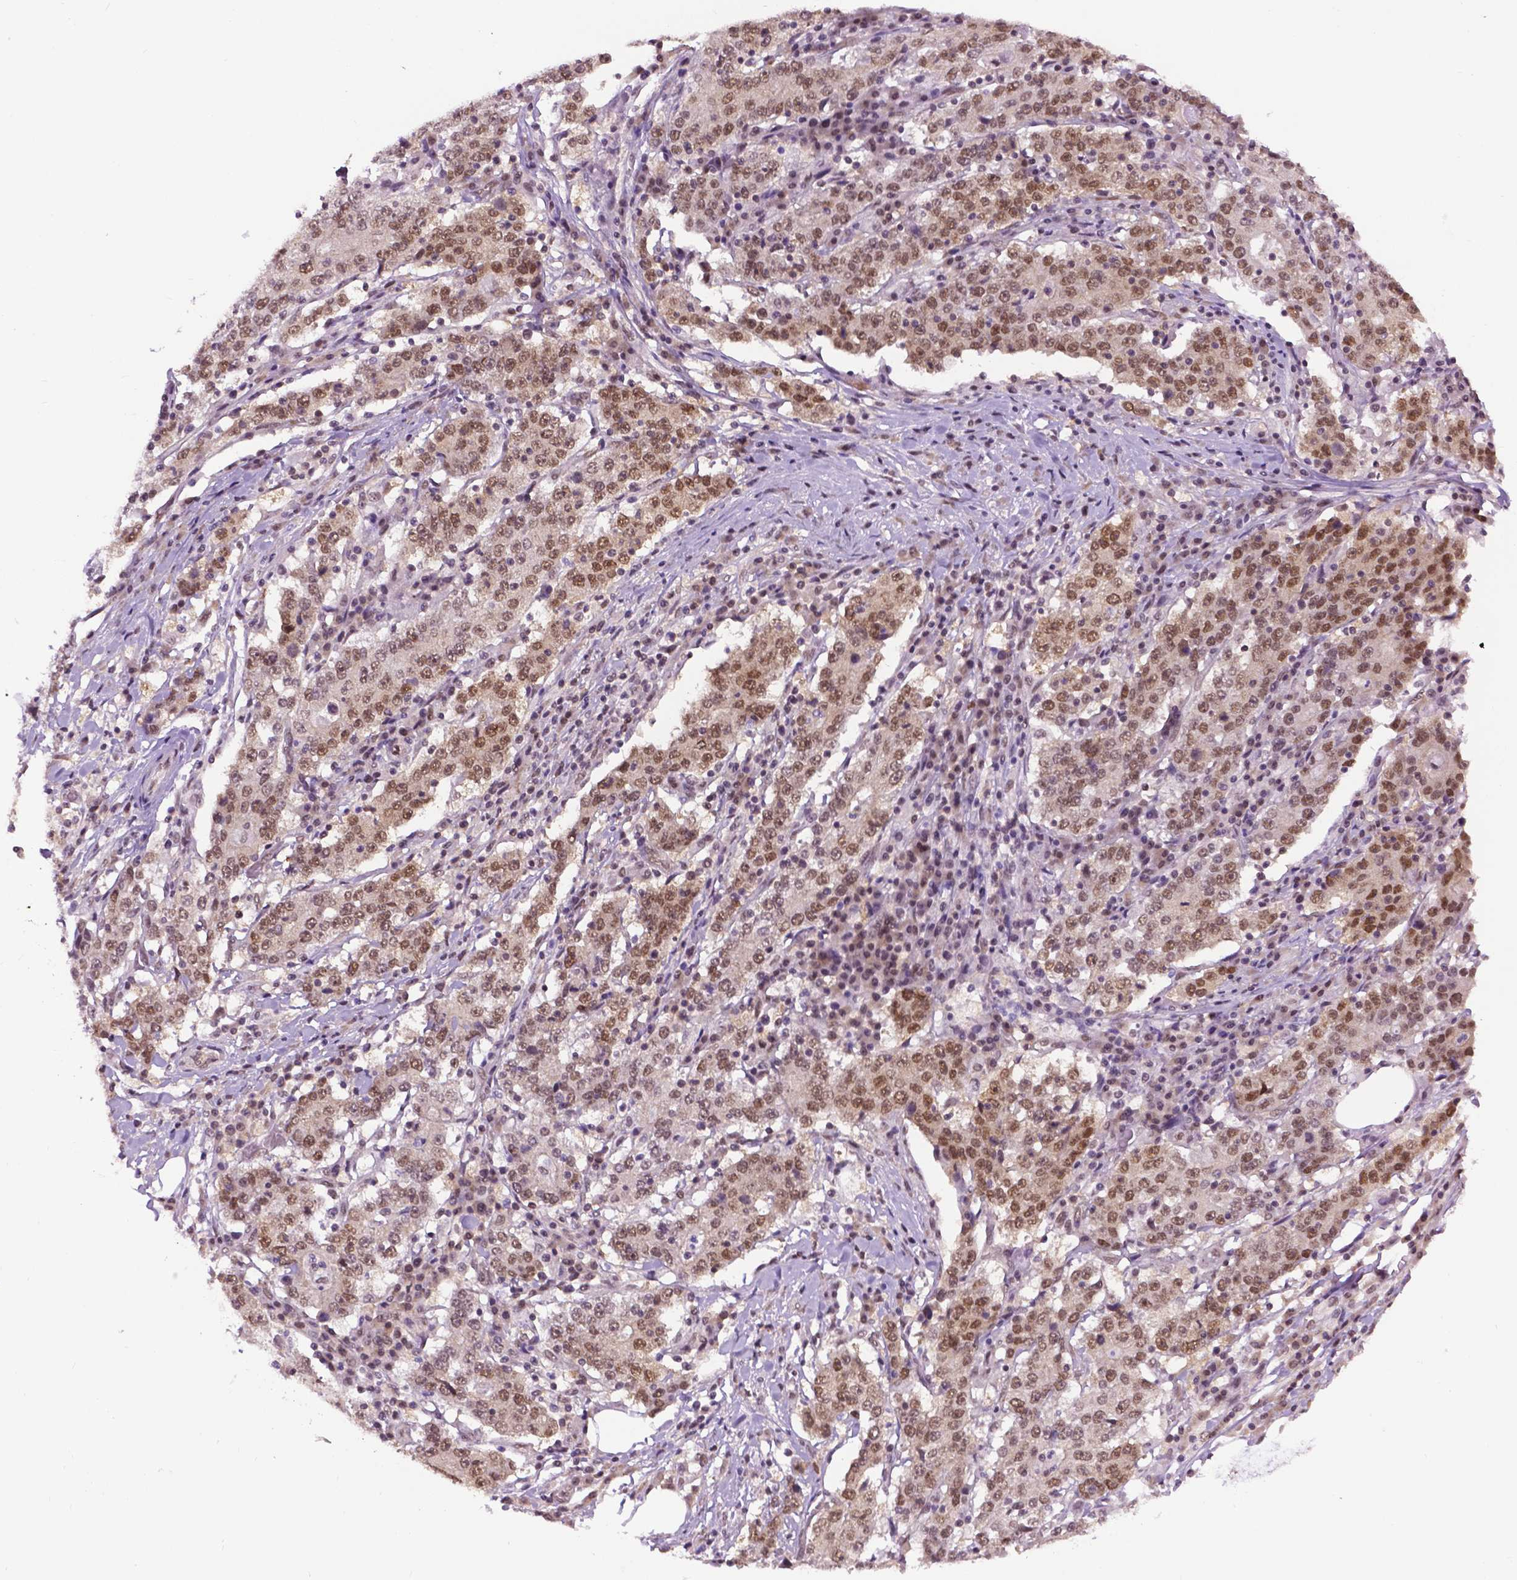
{"staining": {"intensity": "moderate", "quantity": ">75%", "location": "nuclear"}, "tissue": "stomach cancer", "cell_type": "Tumor cells", "image_type": "cancer", "snomed": [{"axis": "morphology", "description": "Adenocarcinoma, NOS"}, {"axis": "topography", "description": "Stomach"}], "caption": "Stomach cancer (adenocarcinoma) was stained to show a protein in brown. There is medium levels of moderate nuclear staining in approximately >75% of tumor cells.", "gene": "UBQLN4", "patient": {"sex": "male", "age": 59}}